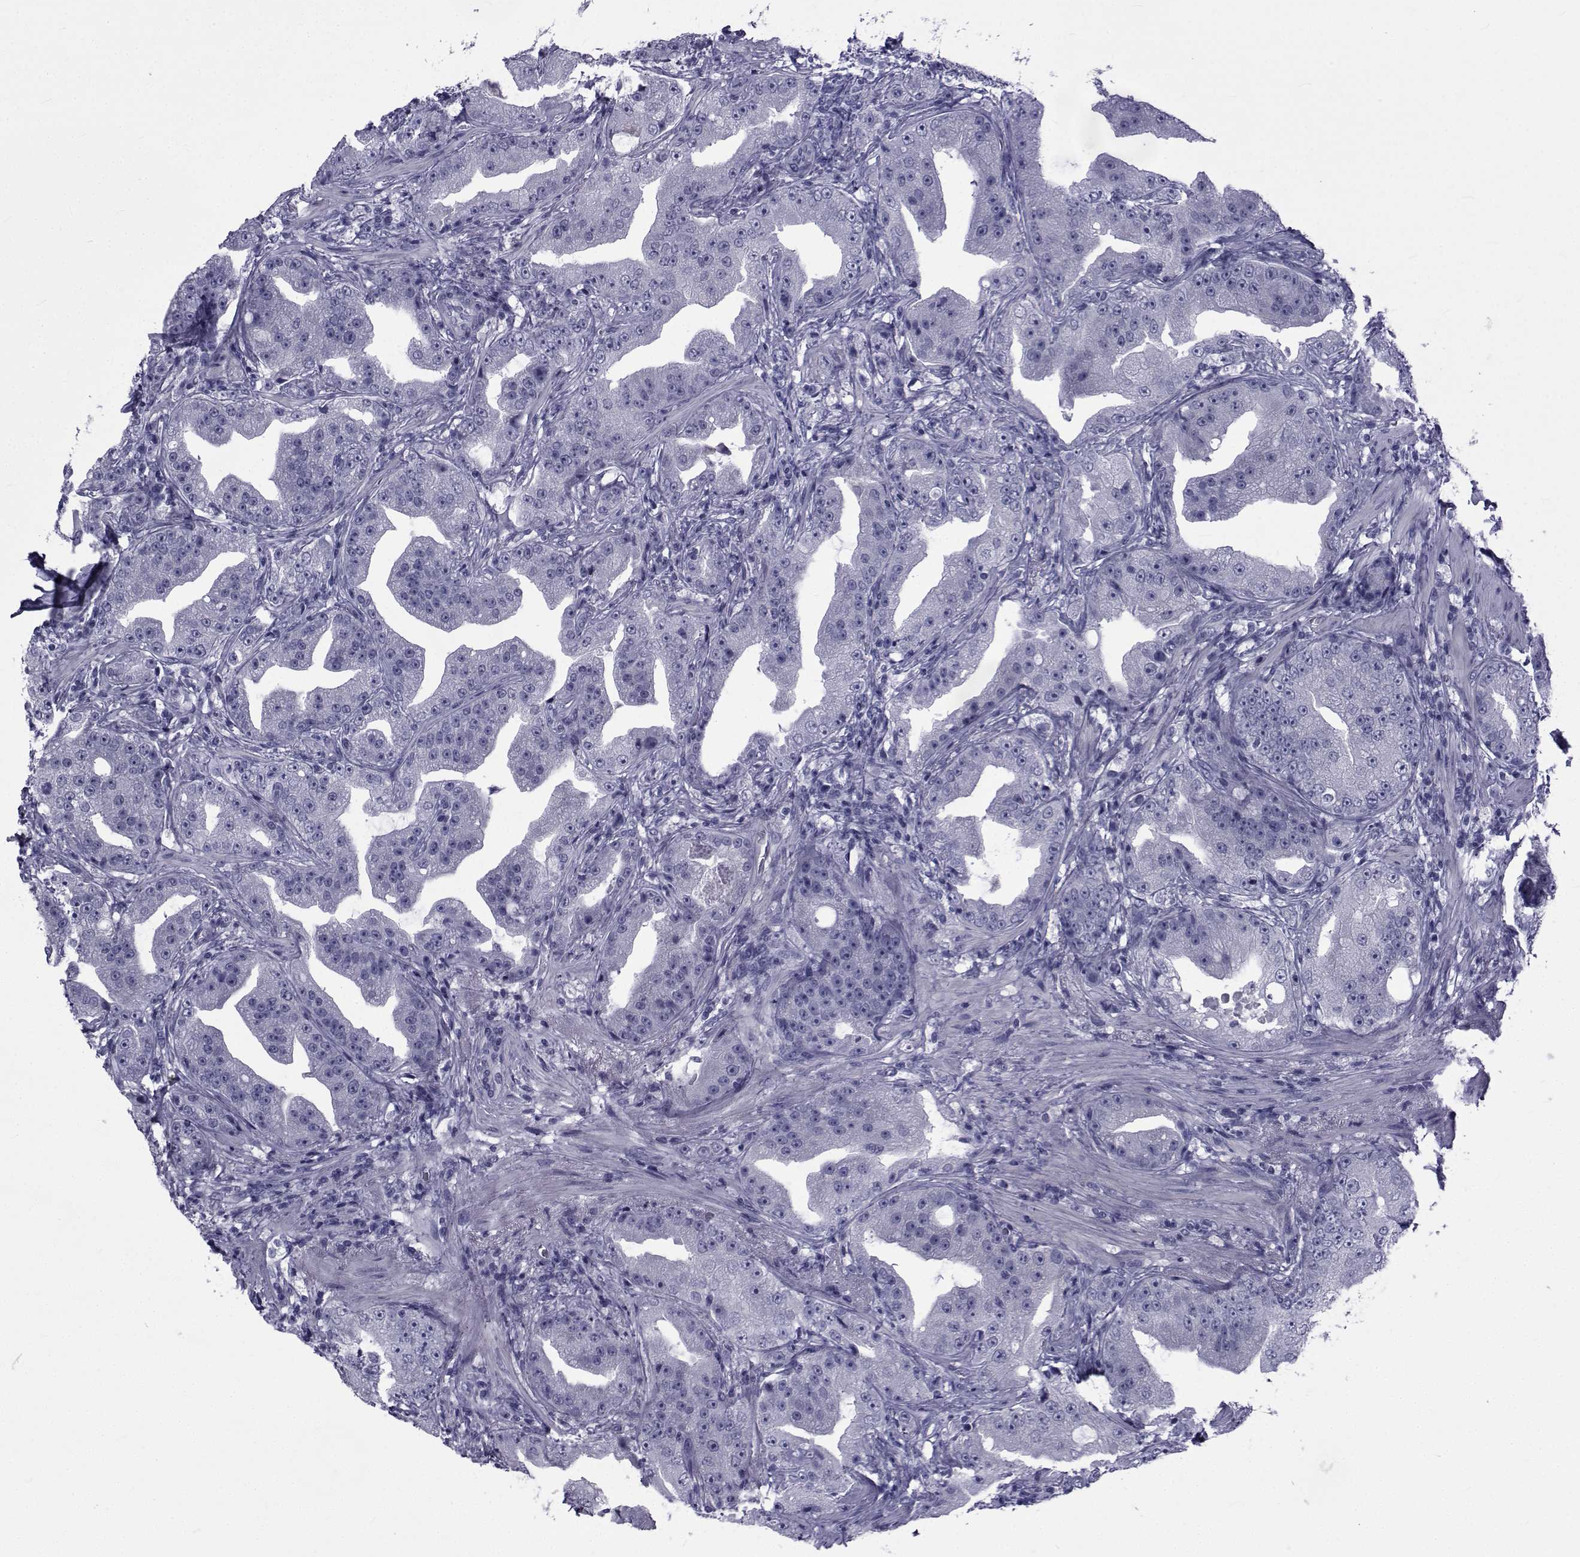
{"staining": {"intensity": "negative", "quantity": "none", "location": "none"}, "tissue": "prostate cancer", "cell_type": "Tumor cells", "image_type": "cancer", "snomed": [{"axis": "morphology", "description": "Adenocarcinoma, Low grade"}, {"axis": "topography", "description": "Prostate"}], "caption": "Immunohistochemical staining of human prostate cancer shows no significant staining in tumor cells.", "gene": "PDE6H", "patient": {"sex": "male", "age": 62}}